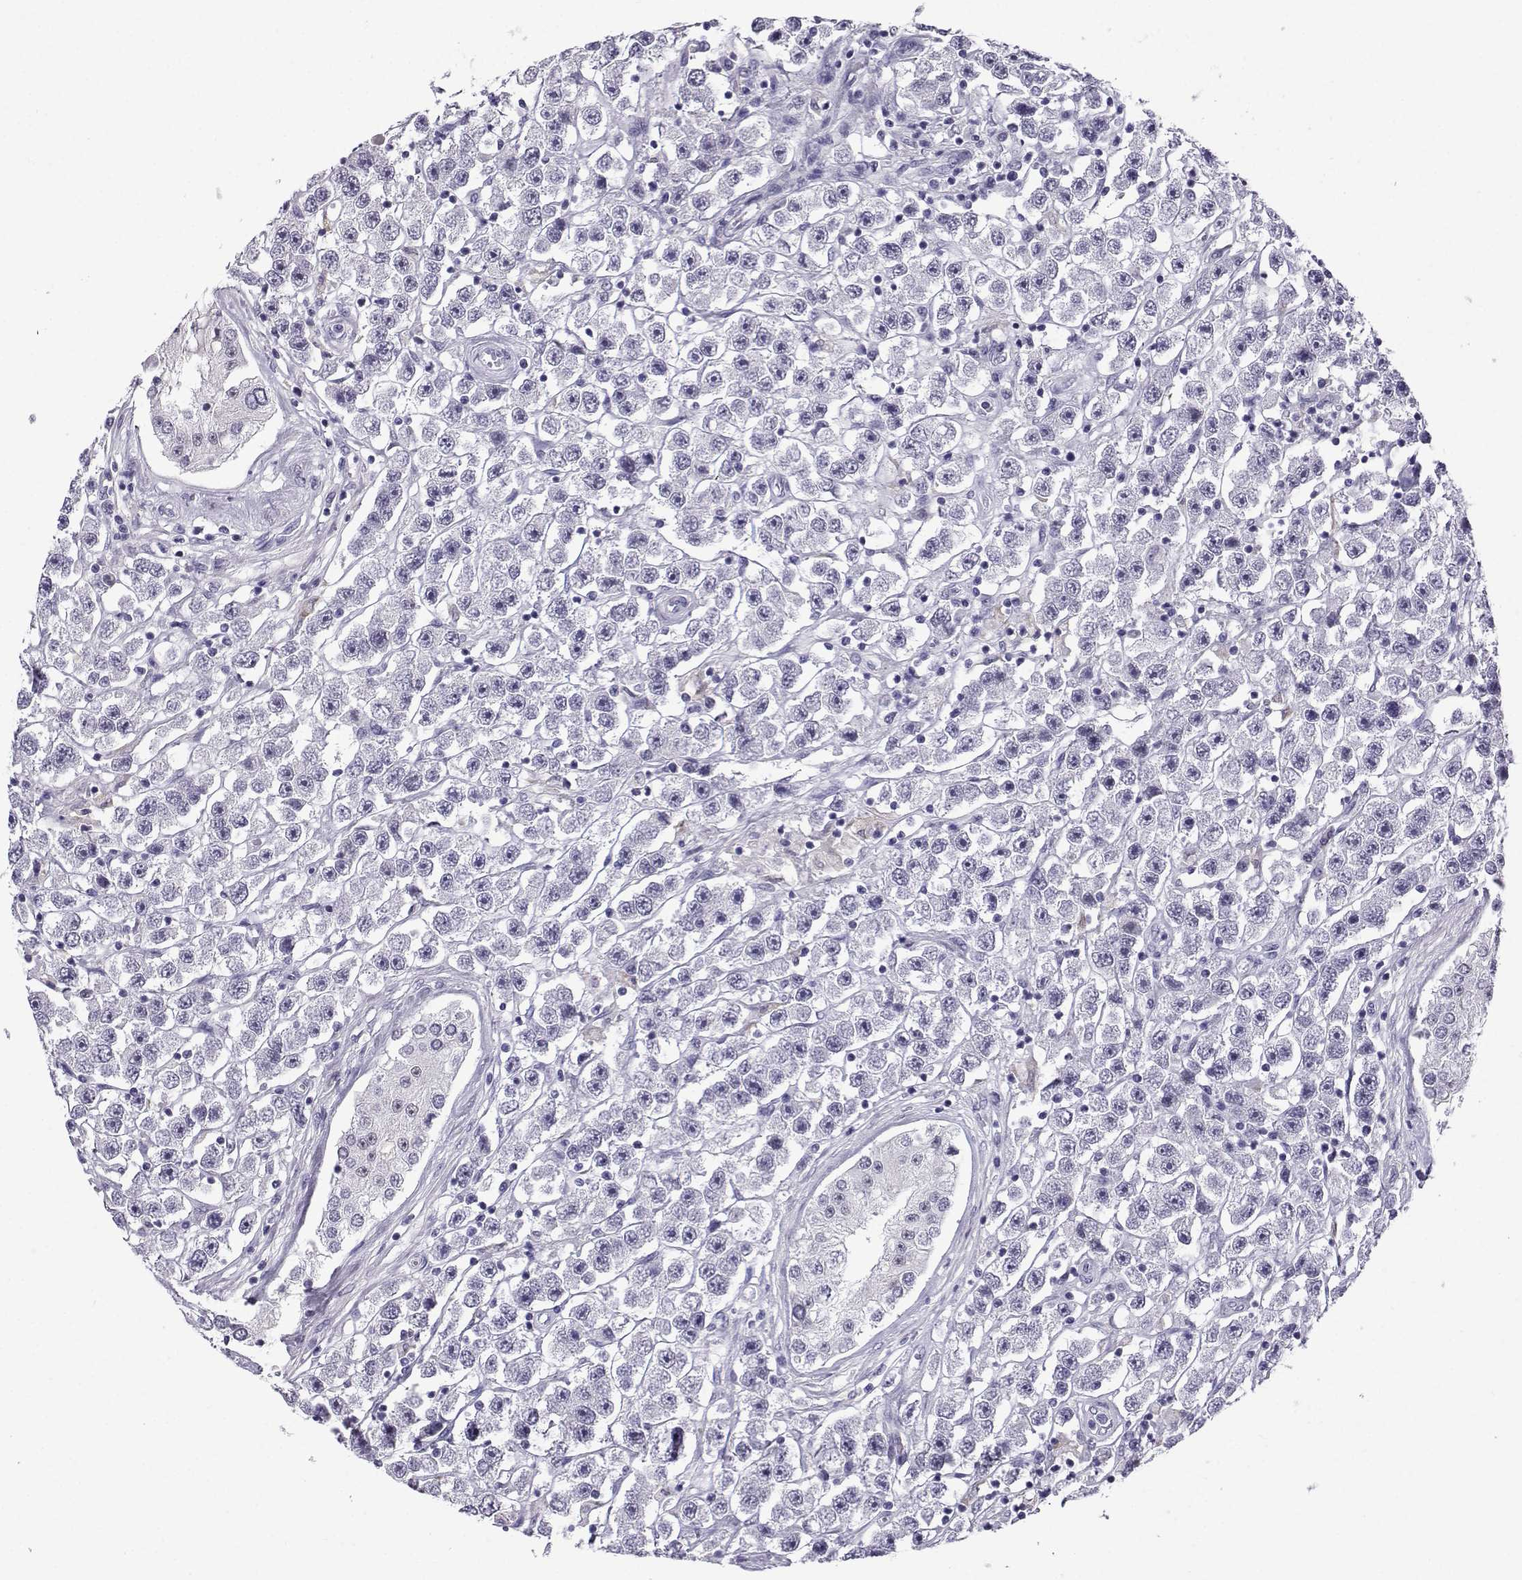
{"staining": {"intensity": "negative", "quantity": "none", "location": "none"}, "tissue": "testis cancer", "cell_type": "Tumor cells", "image_type": "cancer", "snomed": [{"axis": "morphology", "description": "Seminoma, NOS"}, {"axis": "topography", "description": "Testis"}], "caption": "This is an immunohistochemistry (IHC) photomicrograph of human testis seminoma. There is no expression in tumor cells.", "gene": "MRGBP", "patient": {"sex": "male", "age": 45}}